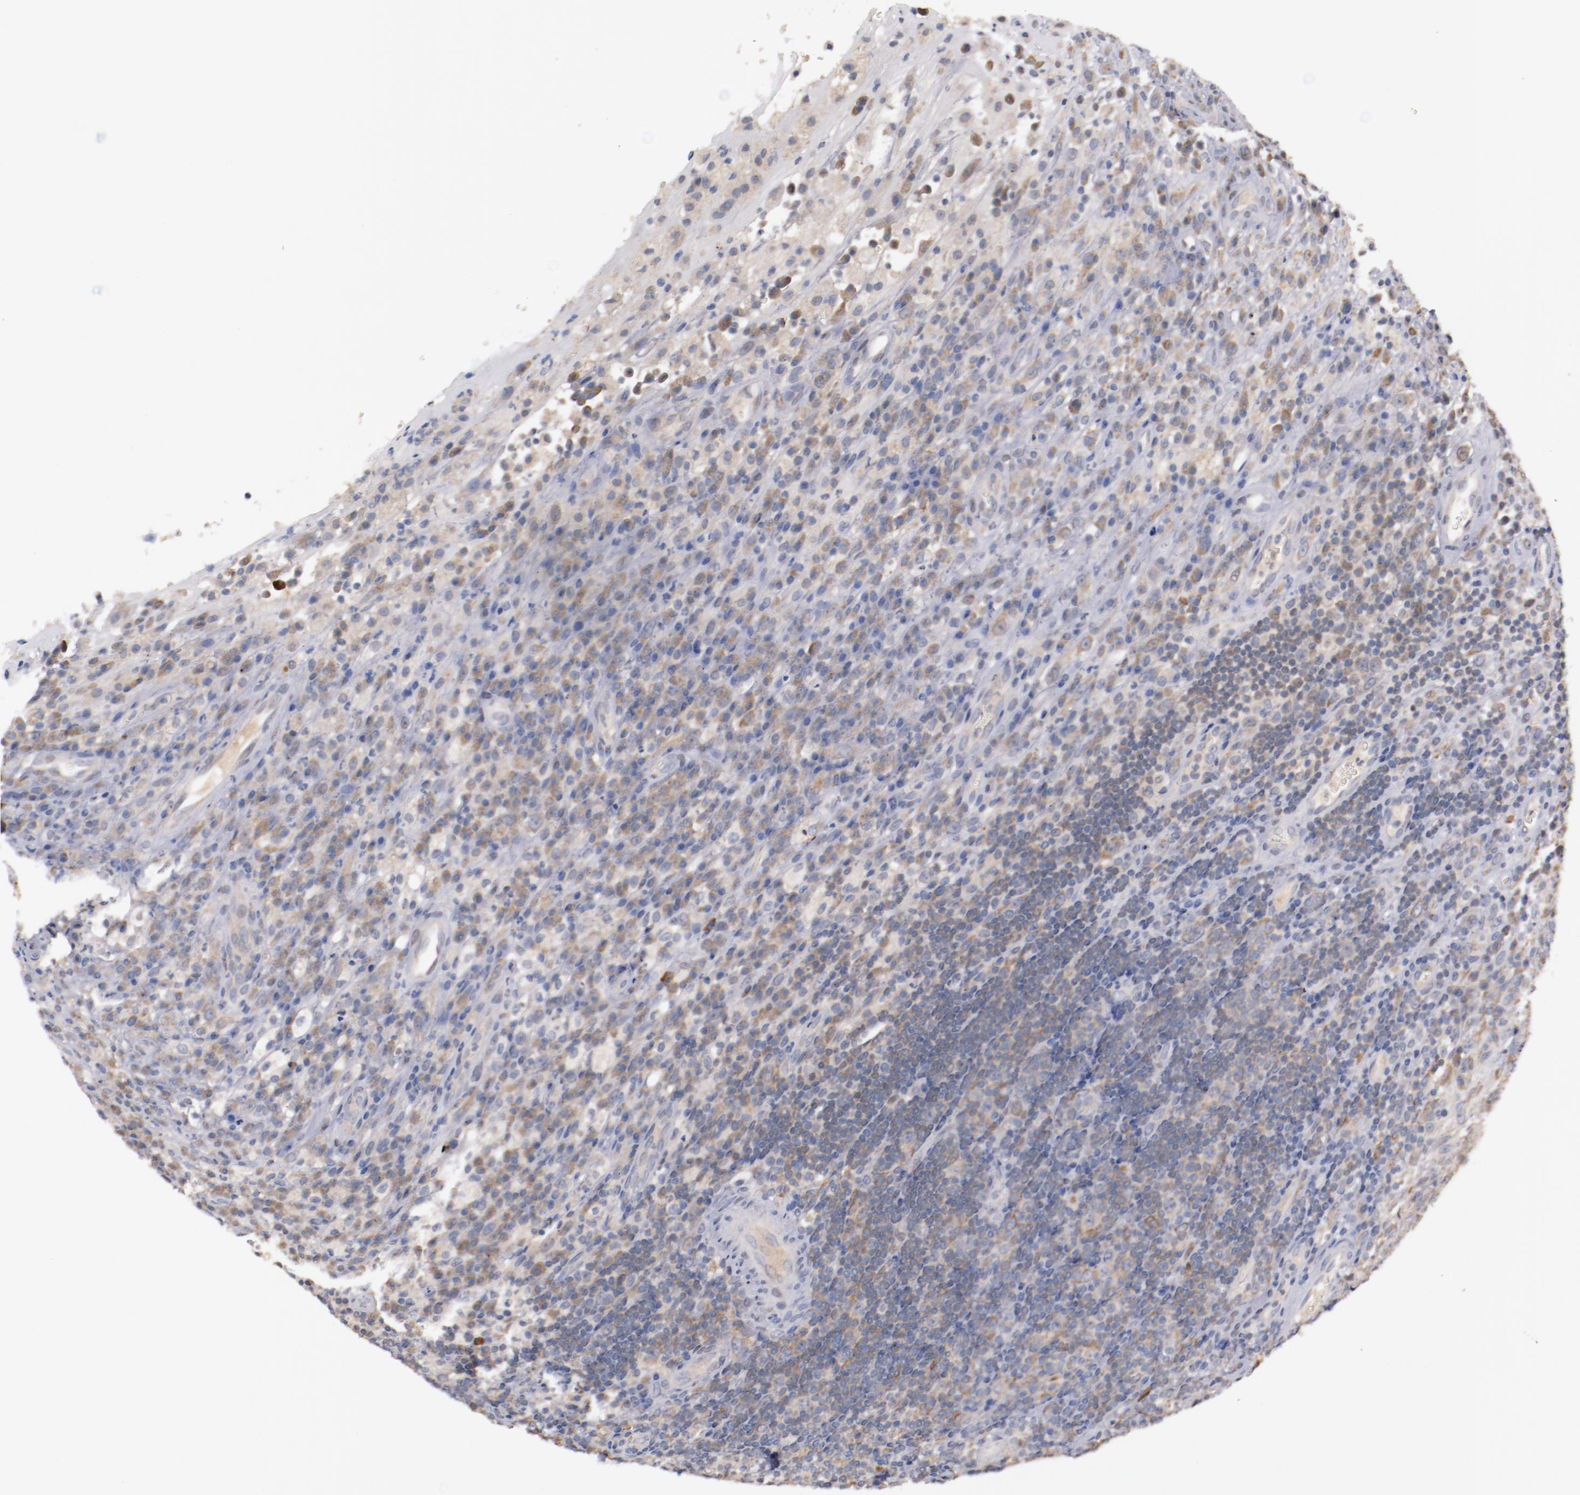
{"staining": {"intensity": "weak", "quantity": "25%-75%", "location": "cytoplasmic/membranous"}, "tissue": "testis cancer", "cell_type": "Tumor cells", "image_type": "cancer", "snomed": [{"axis": "morphology", "description": "Necrosis, NOS"}, {"axis": "morphology", "description": "Carcinoma, Embryonal, NOS"}, {"axis": "topography", "description": "Testis"}], "caption": "Weak cytoplasmic/membranous expression is identified in about 25%-75% of tumor cells in embryonal carcinoma (testis).", "gene": "FAM81A", "patient": {"sex": "male", "age": 19}}